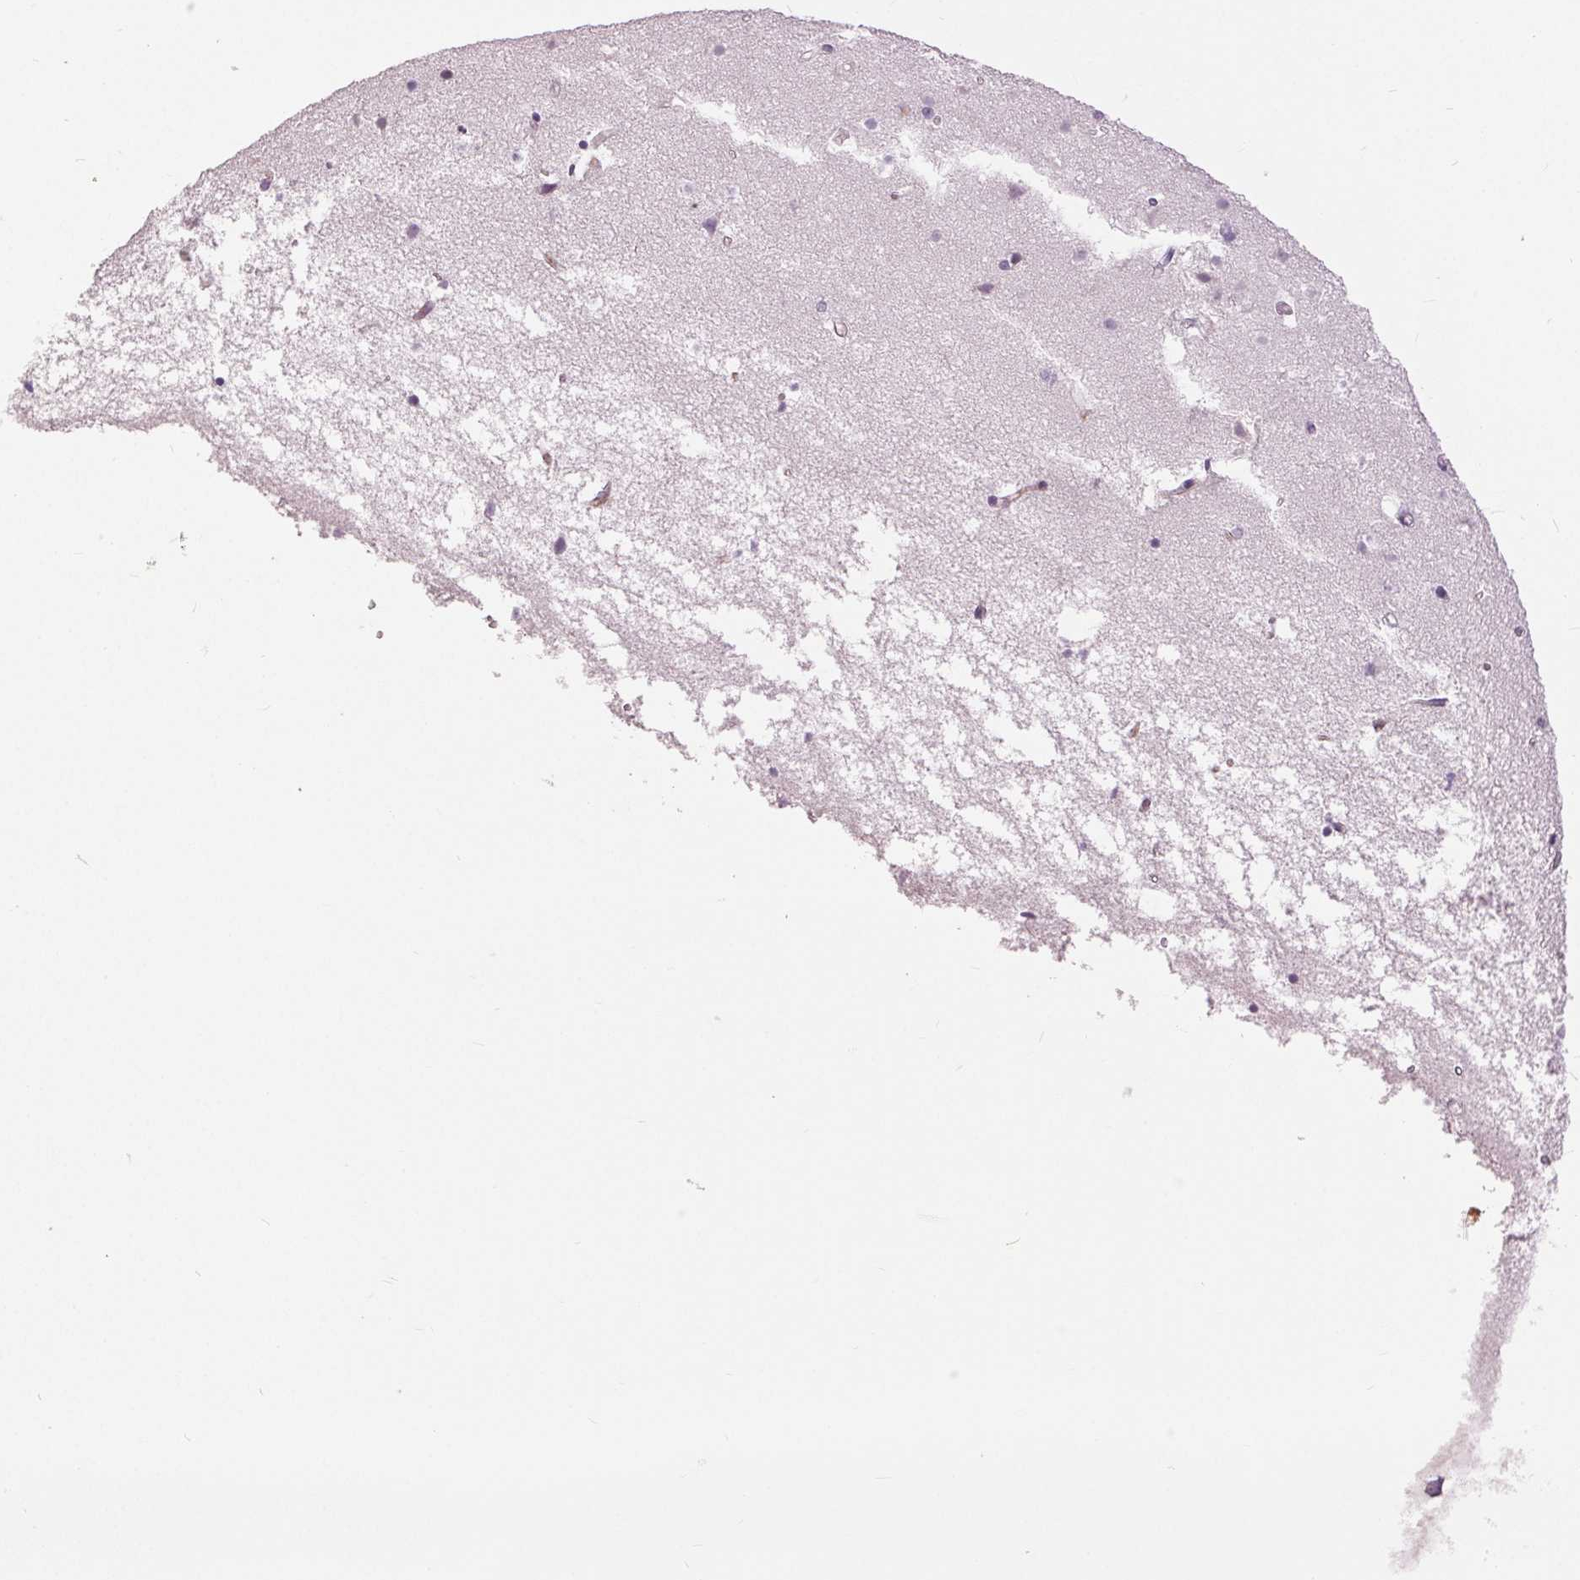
{"staining": {"intensity": "negative", "quantity": "none", "location": "none"}, "tissue": "cerebral cortex", "cell_type": "Endothelial cells", "image_type": "normal", "snomed": [{"axis": "morphology", "description": "Normal tissue, NOS"}, {"axis": "topography", "description": "Cerebral cortex"}], "caption": "This is an immunohistochemistry micrograph of benign cerebral cortex. There is no expression in endothelial cells.", "gene": "DSG3", "patient": {"sex": "female", "age": 52}}